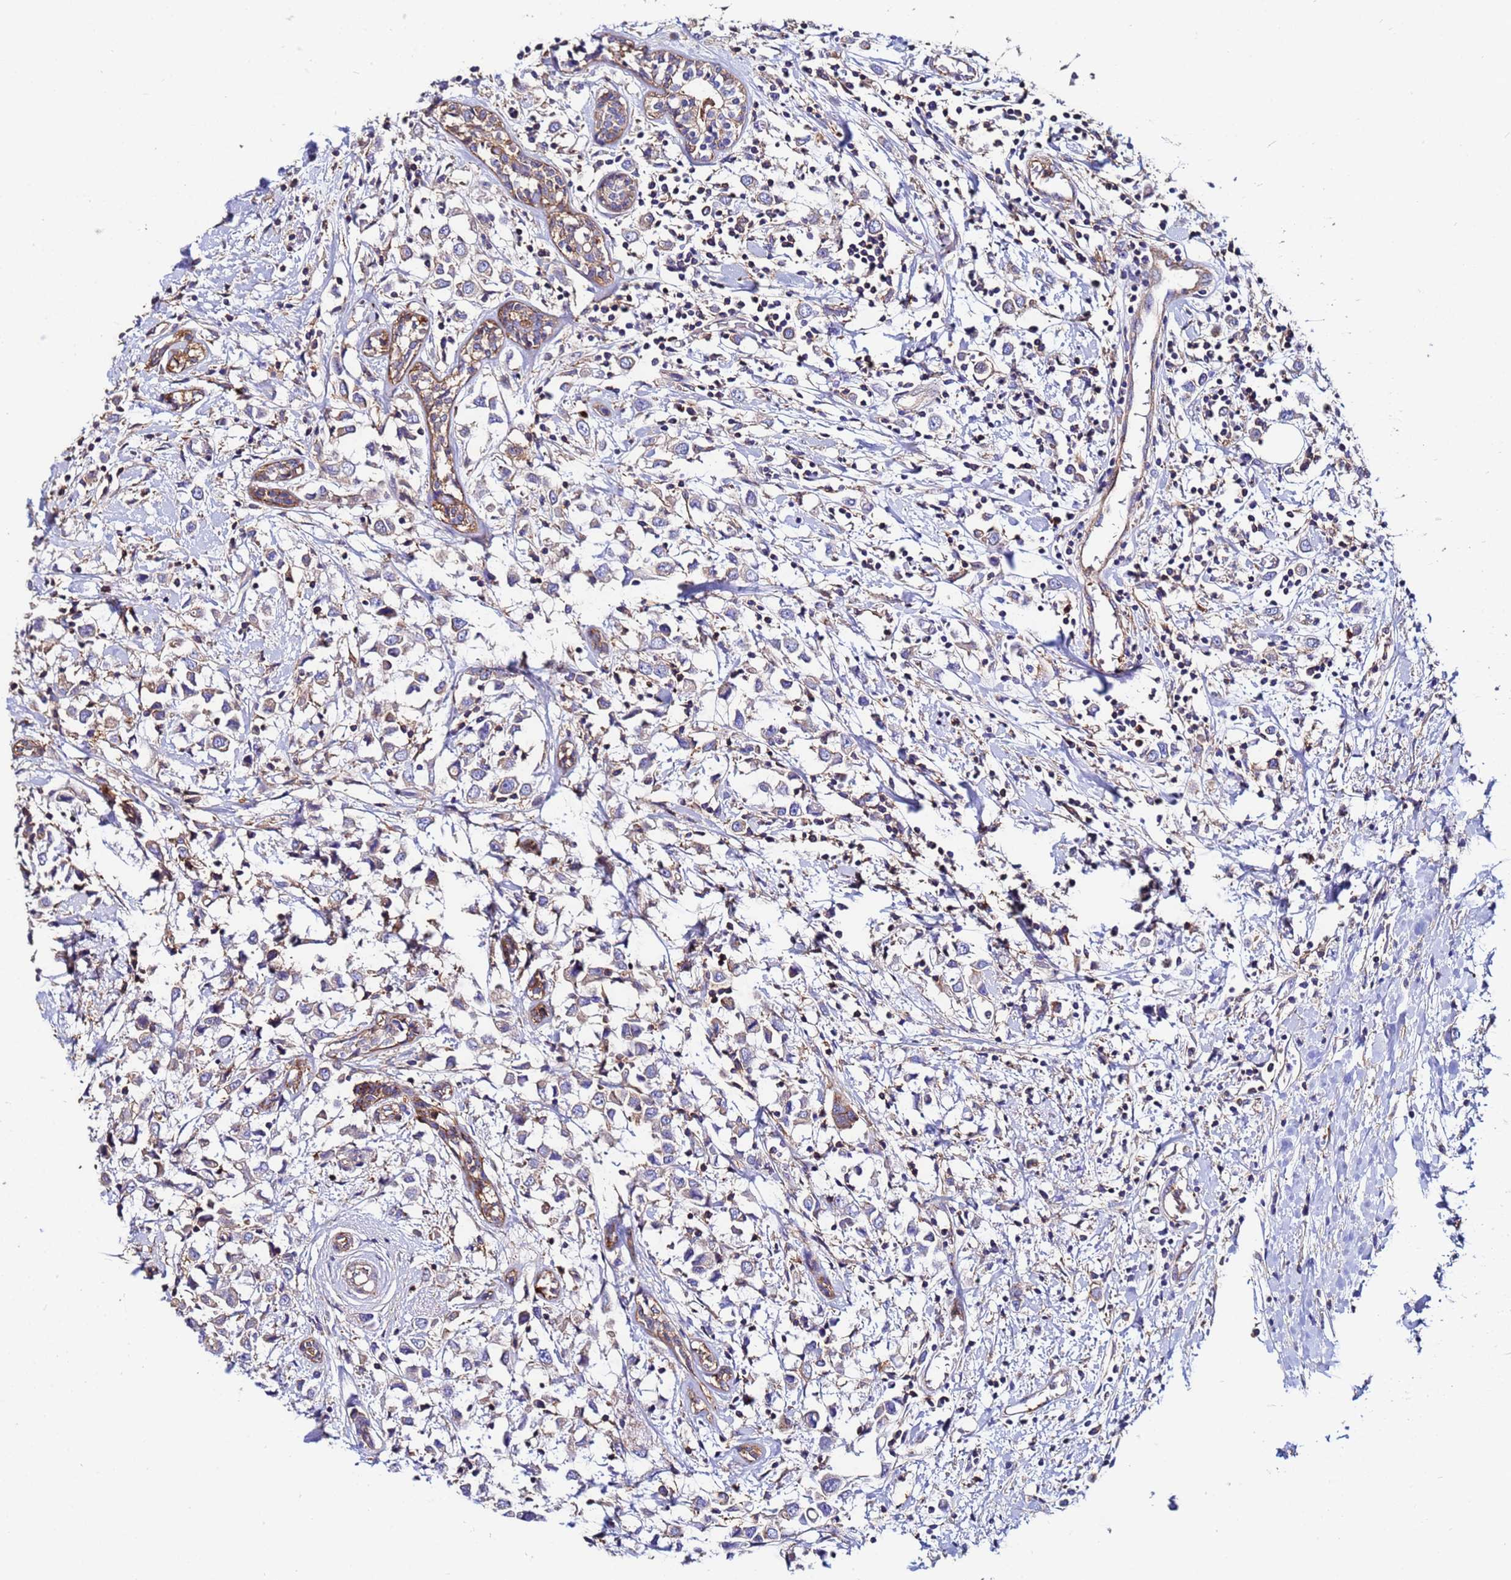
{"staining": {"intensity": "negative", "quantity": "none", "location": "none"}, "tissue": "breast cancer", "cell_type": "Tumor cells", "image_type": "cancer", "snomed": [{"axis": "morphology", "description": "Duct carcinoma"}, {"axis": "topography", "description": "Breast"}], "caption": "Tumor cells show no significant staining in intraductal carcinoma (breast).", "gene": "POTEE", "patient": {"sex": "female", "age": 61}}